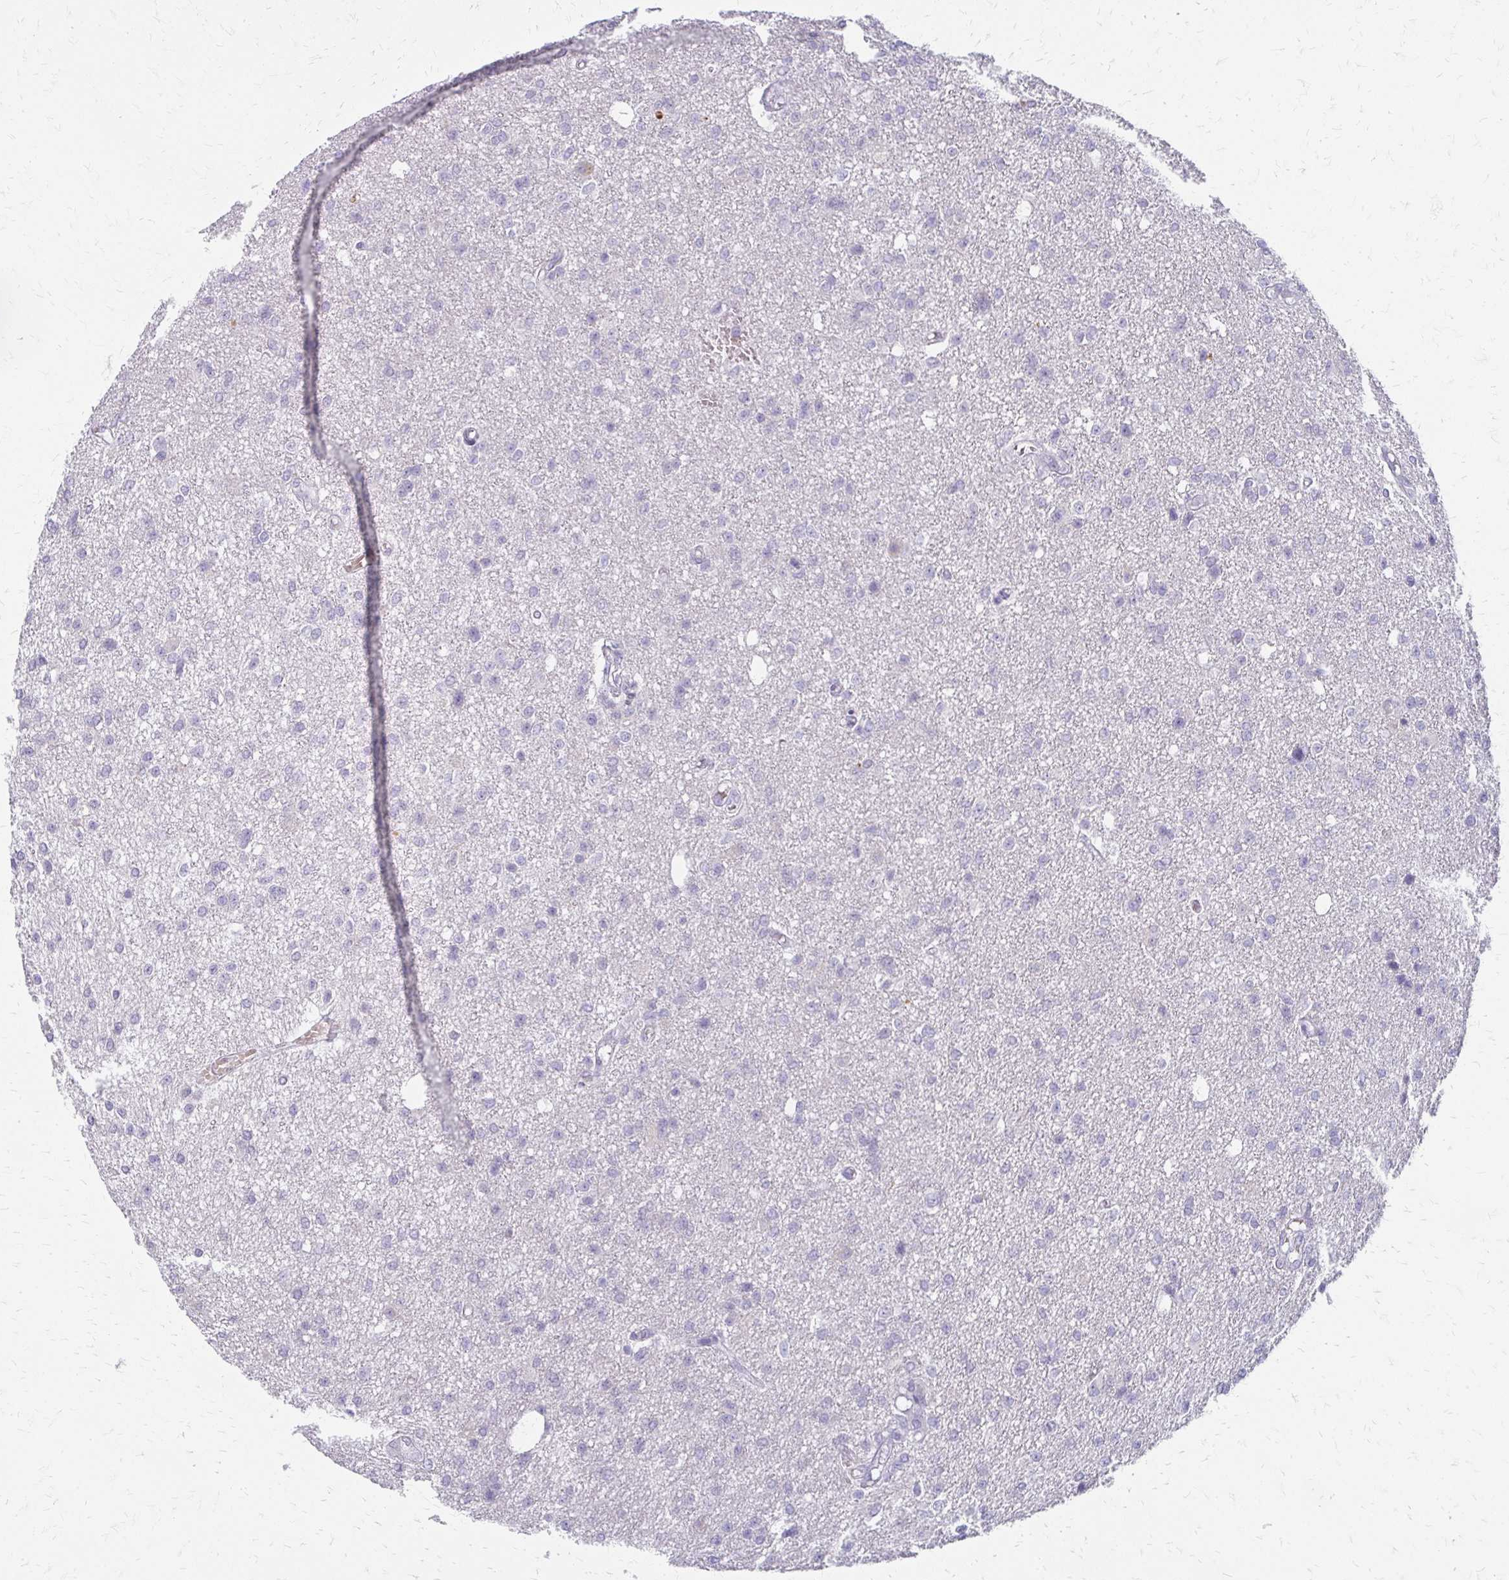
{"staining": {"intensity": "negative", "quantity": "none", "location": "none"}, "tissue": "glioma", "cell_type": "Tumor cells", "image_type": "cancer", "snomed": [{"axis": "morphology", "description": "Glioma, malignant, Low grade"}, {"axis": "topography", "description": "Brain"}], "caption": "Tumor cells show no significant protein expression in malignant glioma (low-grade).", "gene": "ACP5", "patient": {"sex": "male", "age": 26}}